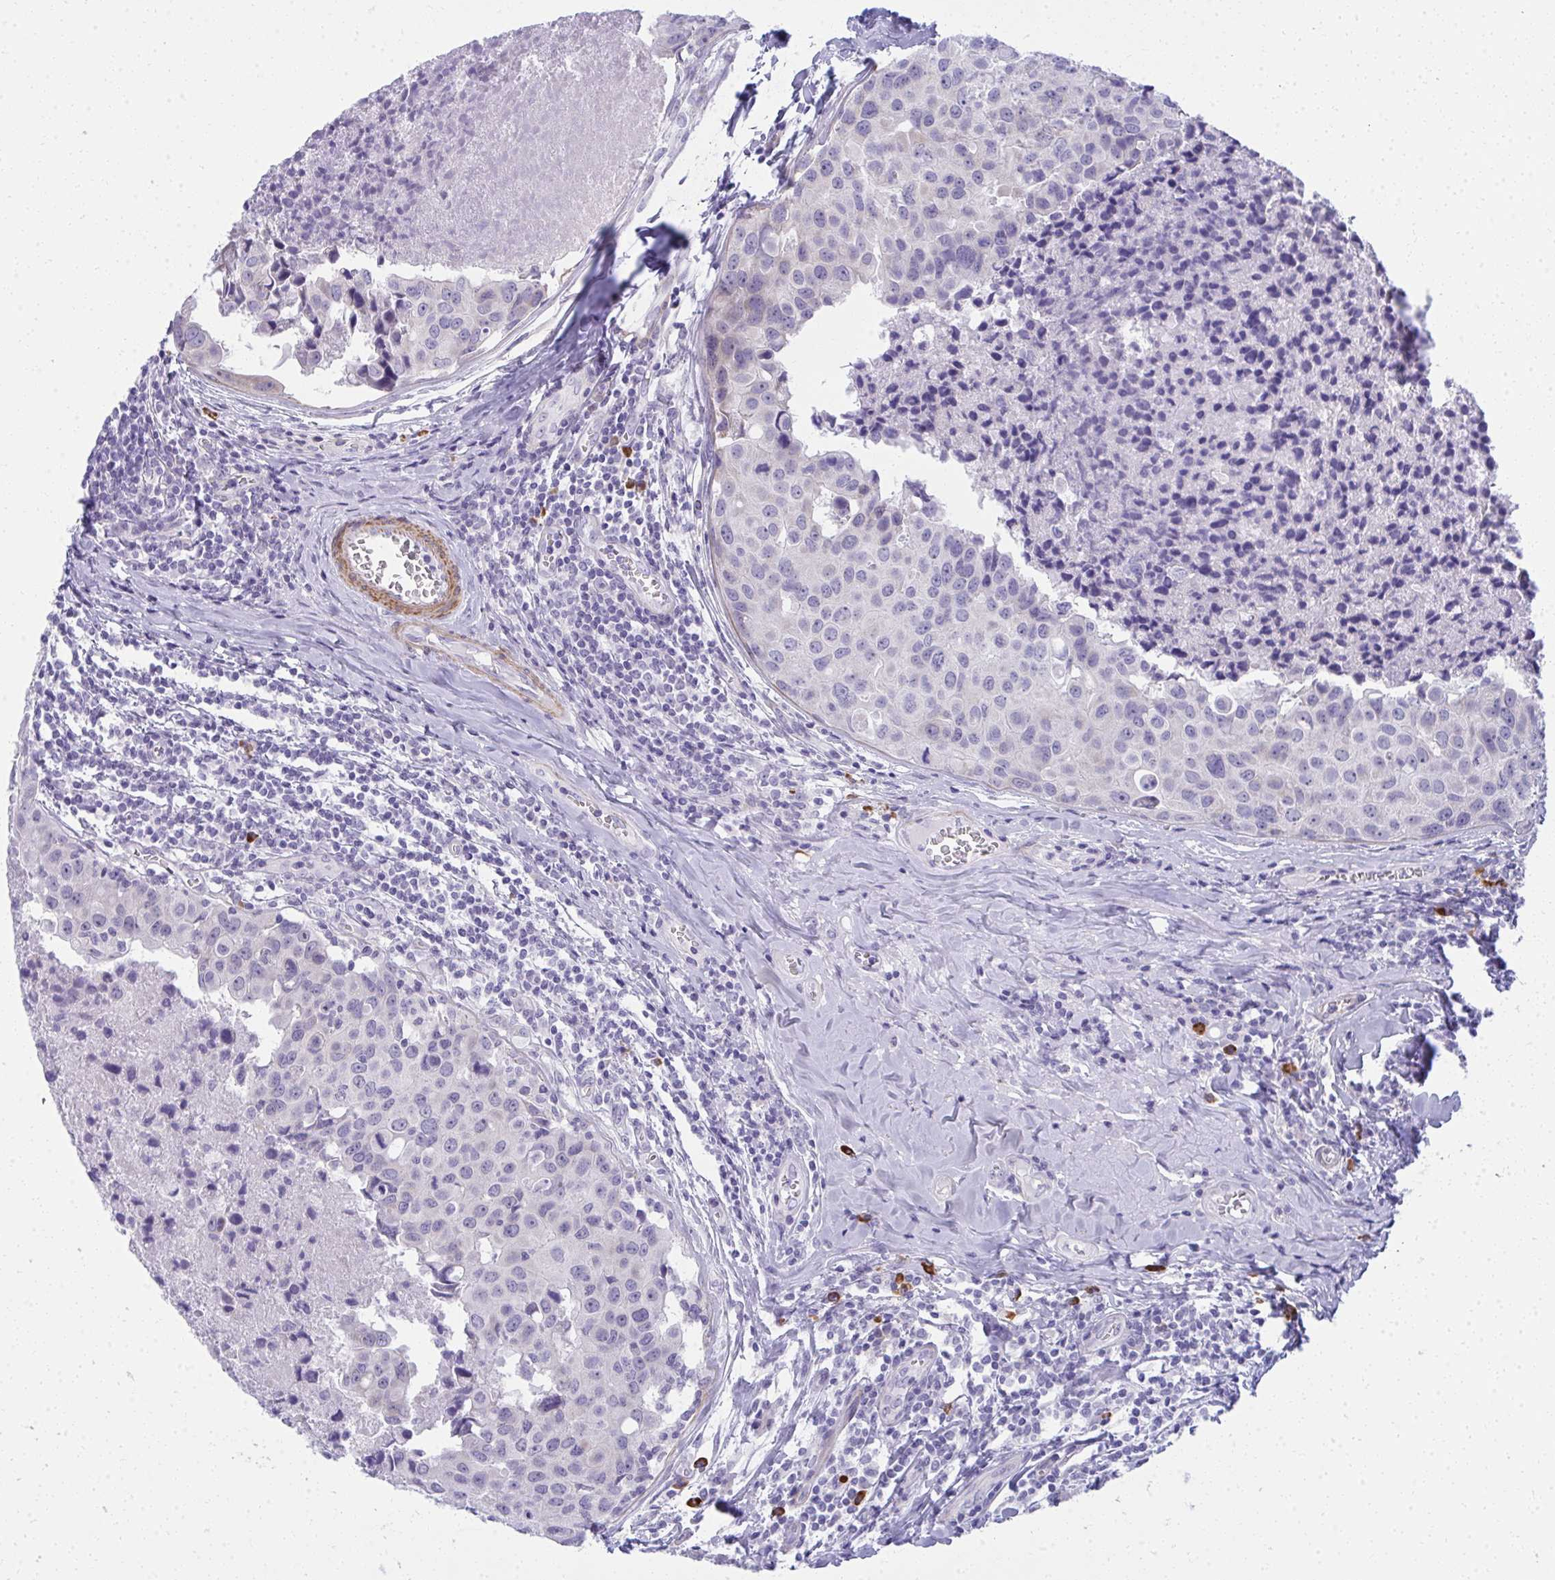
{"staining": {"intensity": "negative", "quantity": "none", "location": "none"}, "tissue": "breast cancer", "cell_type": "Tumor cells", "image_type": "cancer", "snomed": [{"axis": "morphology", "description": "Duct carcinoma"}, {"axis": "topography", "description": "Breast"}], "caption": "A high-resolution histopathology image shows immunohistochemistry staining of breast invasive ductal carcinoma, which exhibits no significant expression in tumor cells.", "gene": "PUS7L", "patient": {"sex": "female", "age": 24}}